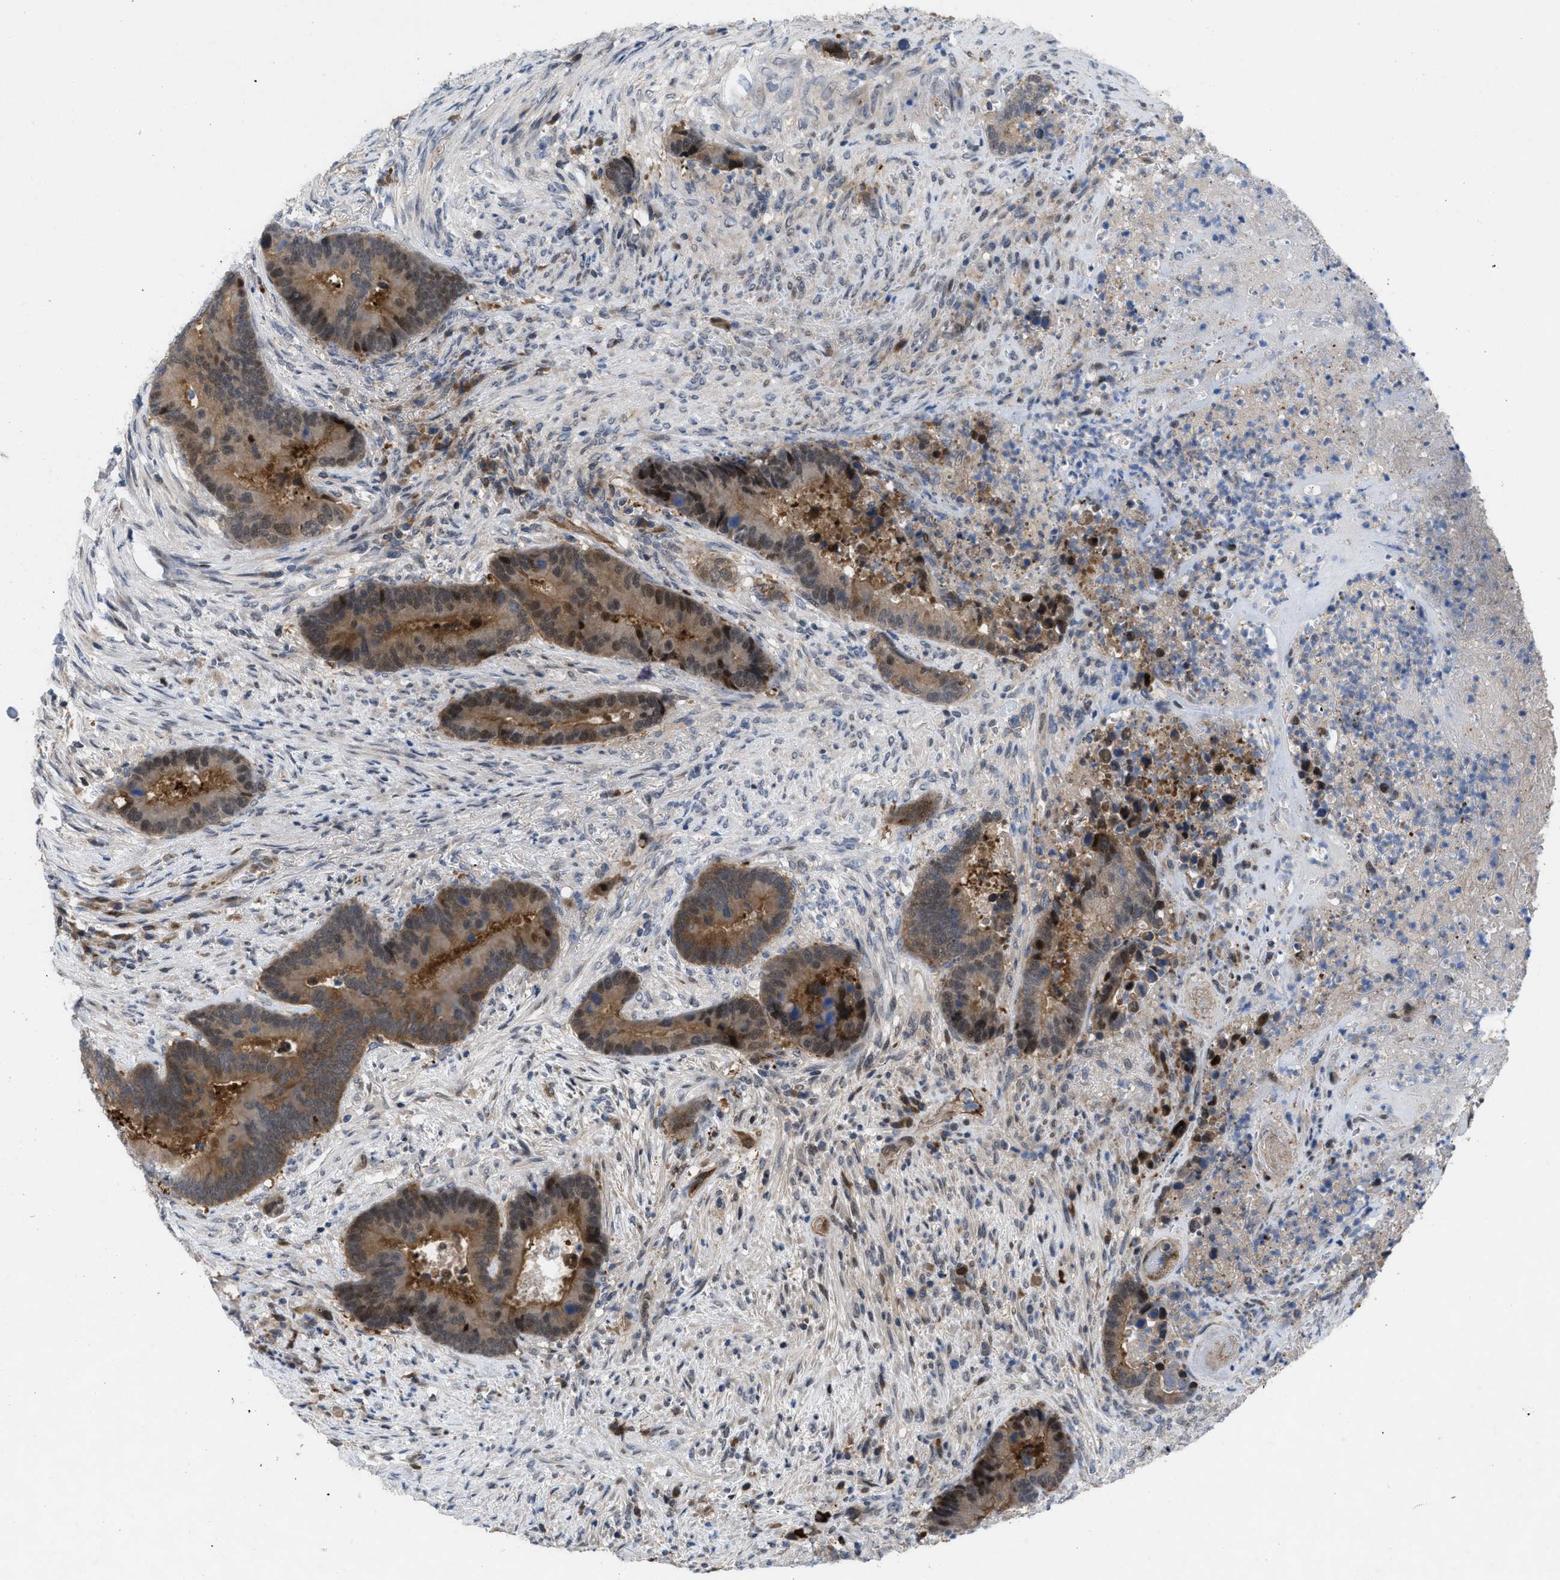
{"staining": {"intensity": "moderate", "quantity": ">75%", "location": "cytoplasmic/membranous"}, "tissue": "colorectal cancer", "cell_type": "Tumor cells", "image_type": "cancer", "snomed": [{"axis": "morphology", "description": "Adenocarcinoma, NOS"}, {"axis": "topography", "description": "Rectum"}], "caption": "Human colorectal cancer (adenocarcinoma) stained for a protein (brown) shows moderate cytoplasmic/membranous positive positivity in about >75% of tumor cells.", "gene": "IL17RE", "patient": {"sex": "female", "age": 89}}